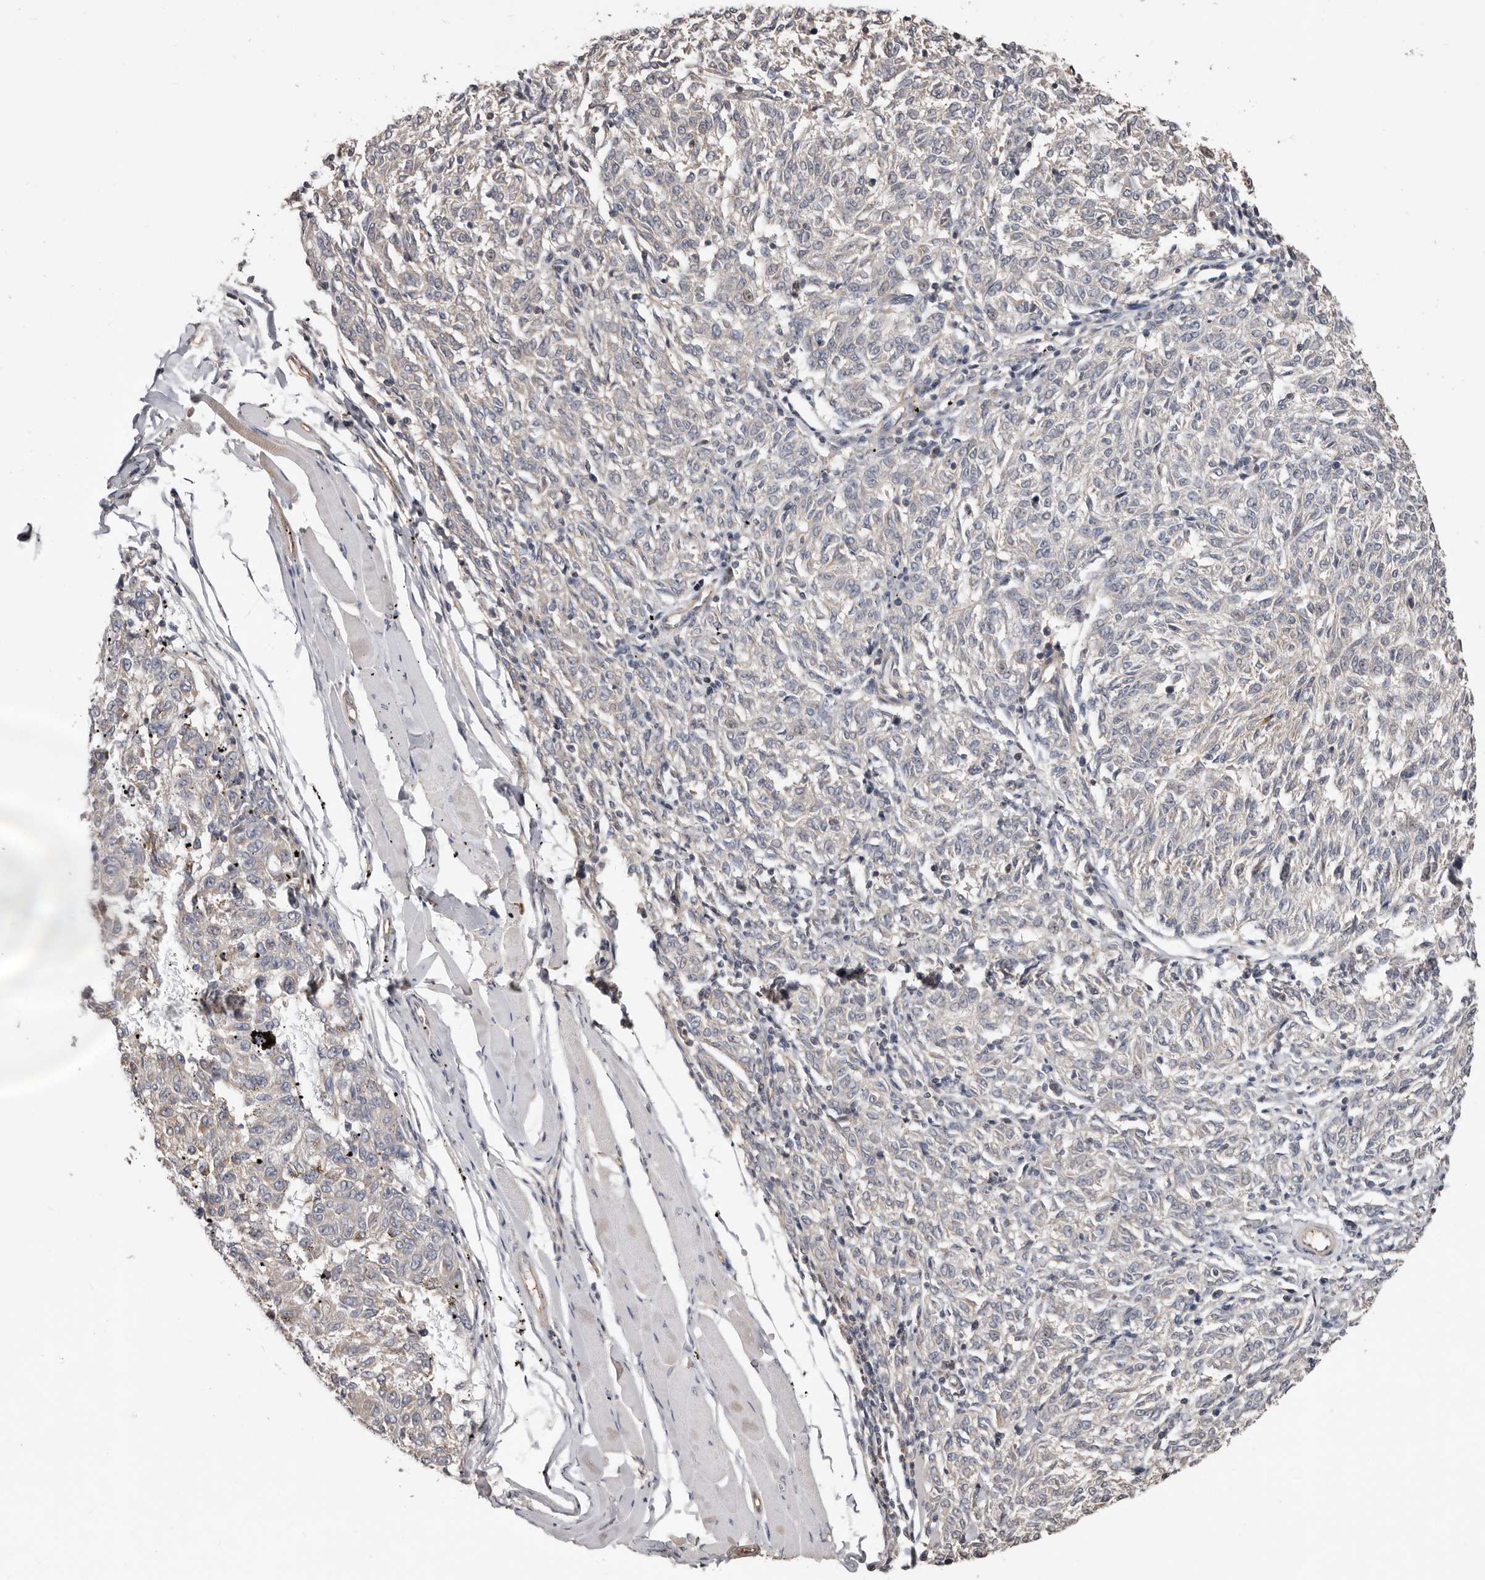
{"staining": {"intensity": "negative", "quantity": "none", "location": "none"}, "tissue": "melanoma", "cell_type": "Tumor cells", "image_type": "cancer", "snomed": [{"axis": "morphology", "description": "Malignant melanoma, NOS"}, {"axis": "topography", "description": "Skin"}], "caption": "An image of malignant melanoma stained for a protein reveals no brown staining in tumor cells.", "gene": "MRPL18", "patient": {"sex": "female", "age": 72}}